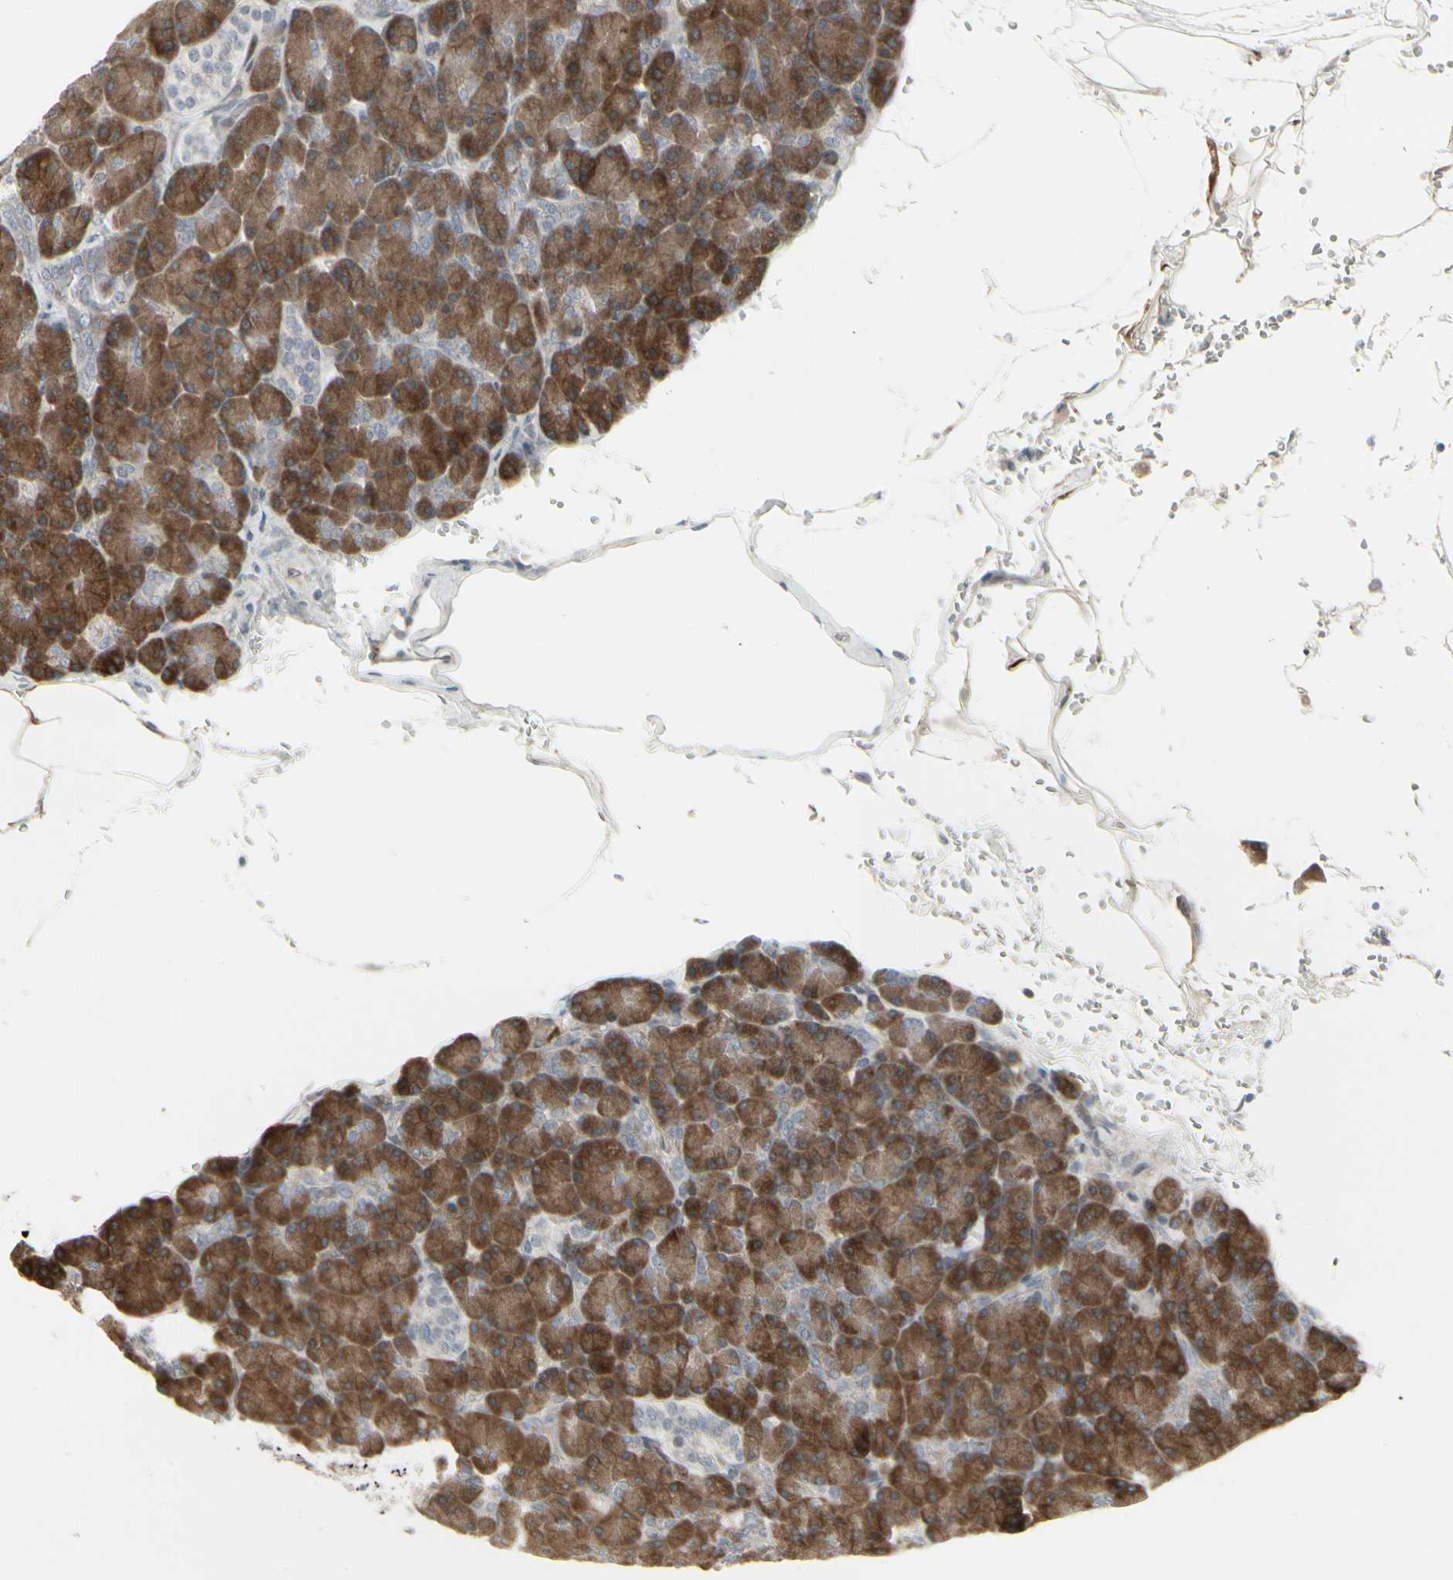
{"staining": {"intensity": "strong", "quantity": ">75%", "location": "cytoplasmic/membranous"}, "tissue": "pancreas", "cell_type": "Exocrine glandular cells", "image_type": "normal", "snomed": [{"axis": "morphology", "description": "Normal tissue, NOS"}, {"axis": "topography", "description": "Pancreas"}], "caption": "Protein staining of benign pancreas demonstrates strong cytoplasmic/membranous positivity in approximately >75% of exocrine glandular cells. The protein is stained brown, and the nuclei are stained in blue (DAB IHC with brightfield microscopy, high magnification).", "gene": "IGFBP6", "patient": {"sex": "female", "age": 43}}